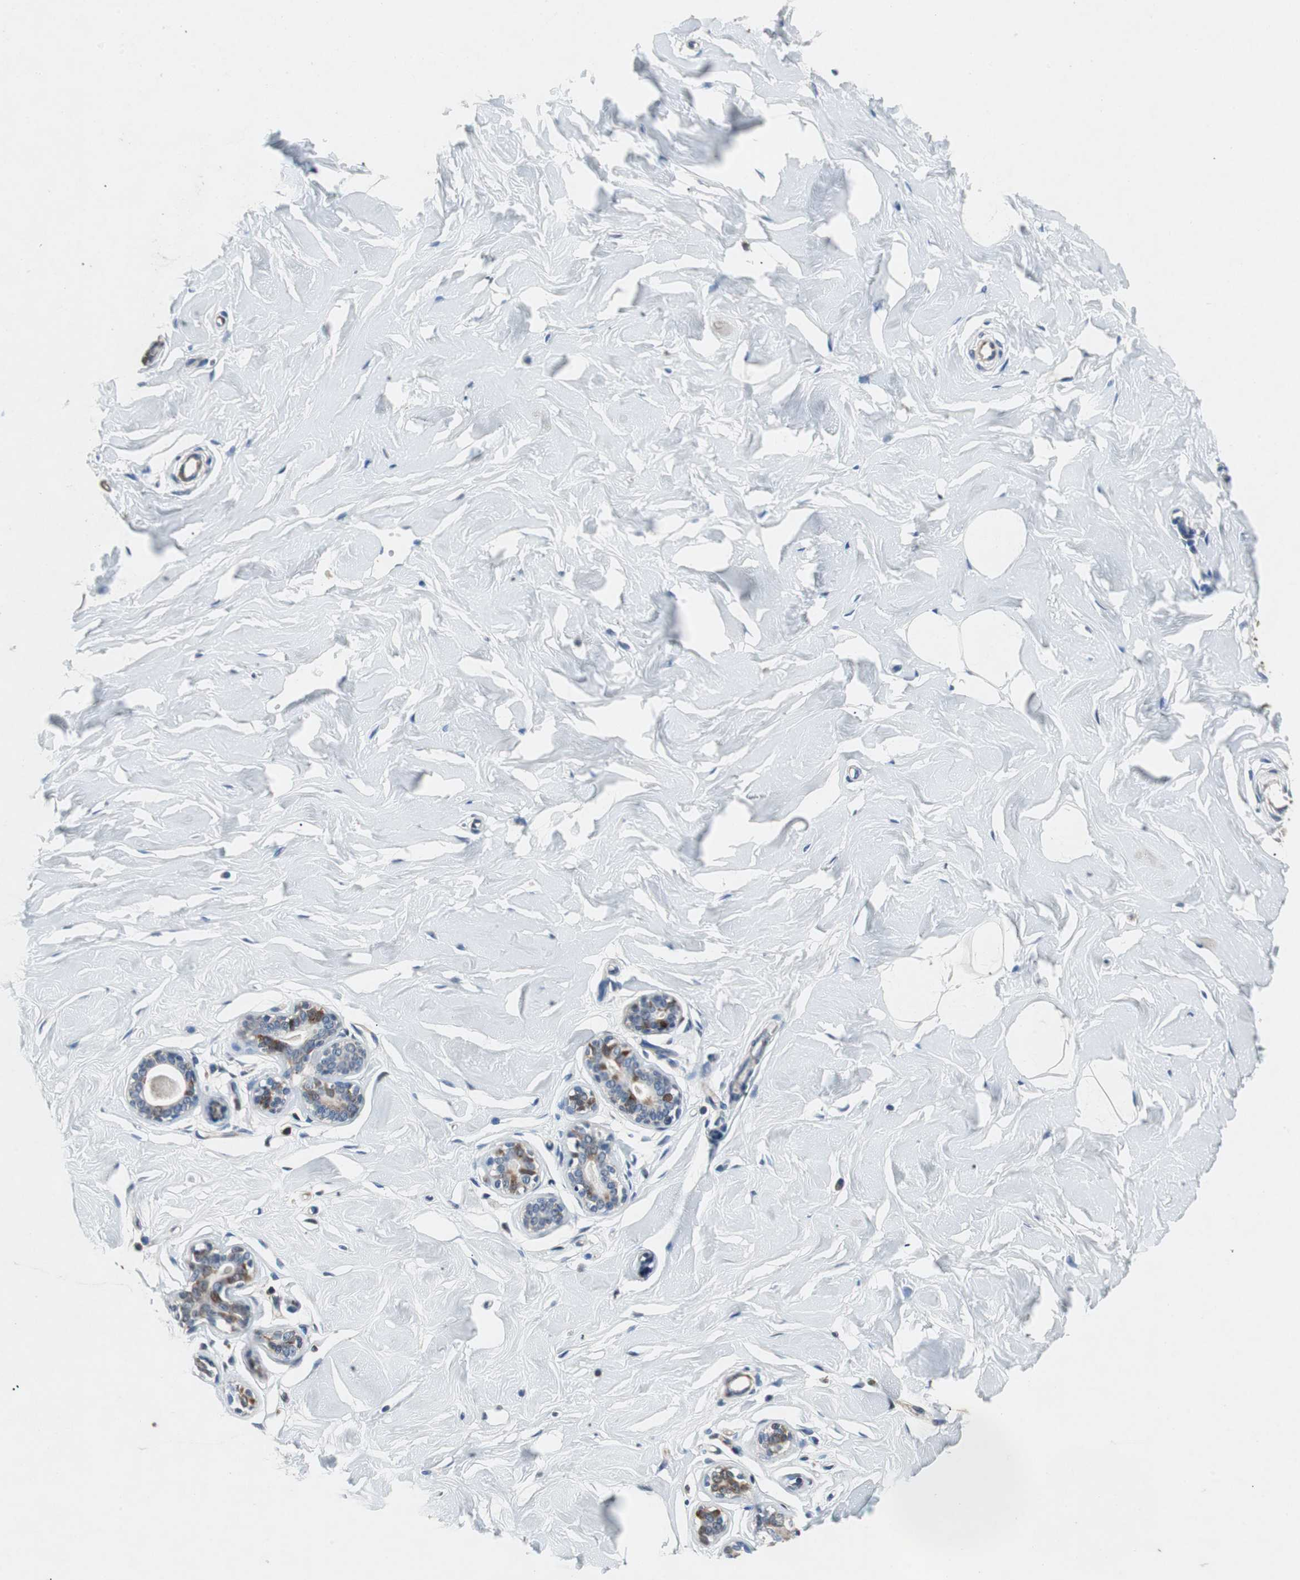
{"staining": {"intensity": "negative", "quantity": "none", "location": "none"}, "tissue": "breast", "cell_type": "Adipocytes", "image_type": "normal", "snomed": [{"axis": "morphology", "description": "Normal tissue, NOS"}, {"axis": "topography", "description": "Breast"}], "caption": "The immunohistochemistry (IHC) photomicrograph has no significant staining in adipocytes of breast.", "gene": "RPL35", "patient": {"sex": "female", "age": 23}}